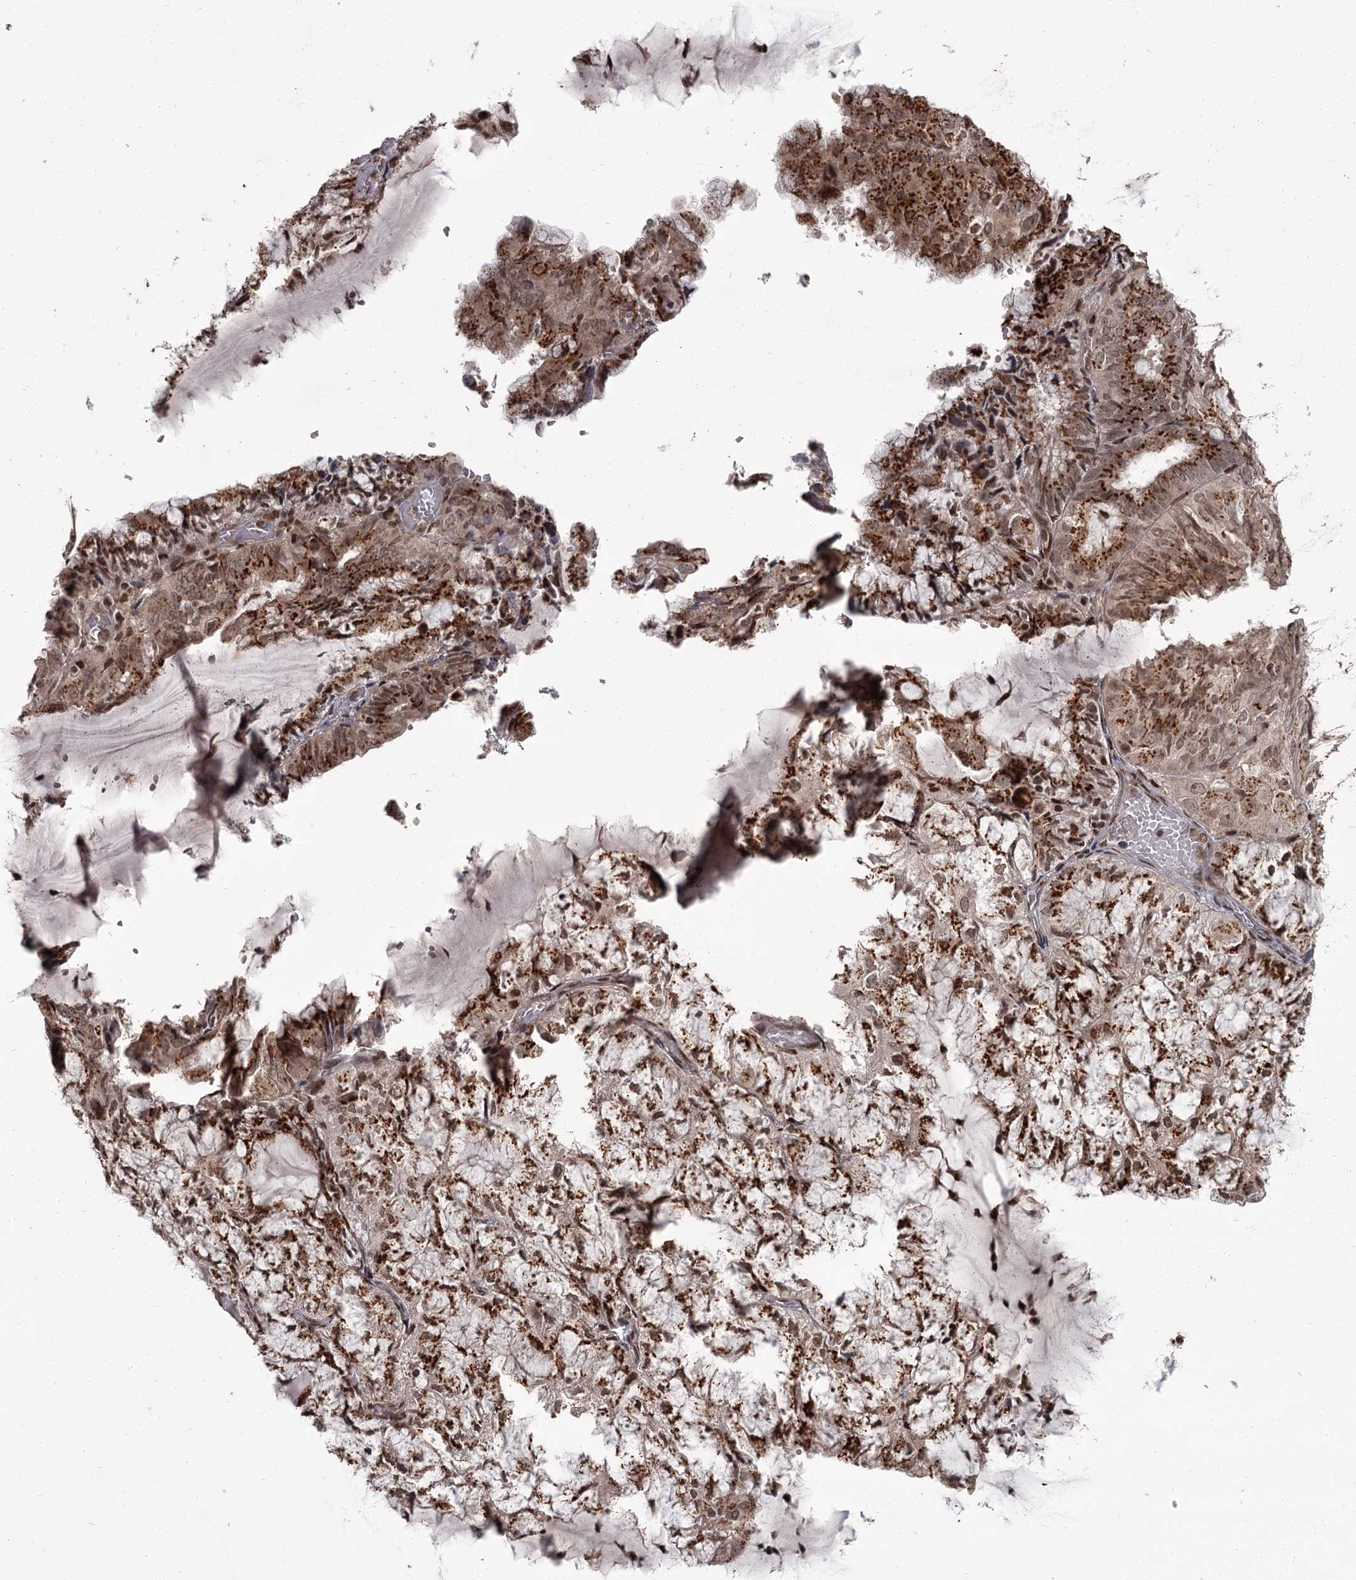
{"staining": {"intensity": "moderate", "quantity": ">75%", "location": "cytoplasmic/membranous,nuclear"}, "tissue": "endometrial cancer", "cell_type": "Tumor cells", "image_type": "cancer", "snomed": [{"axis": "morphology", "description": "Adenocarcinoma, NOS"}, {"axis": "topography", "description": "Endometrium"}], "caption": "A high-resolution histopathology image shows immunohistochemistry (IHC) staining of endometrial cancer, which exhibits moderate cytoplasmic/membranous and nuclear positivity in about >75% of tumor cells.", "gene": "CEP83", "patient": {"sex": "female", "age": 81}}